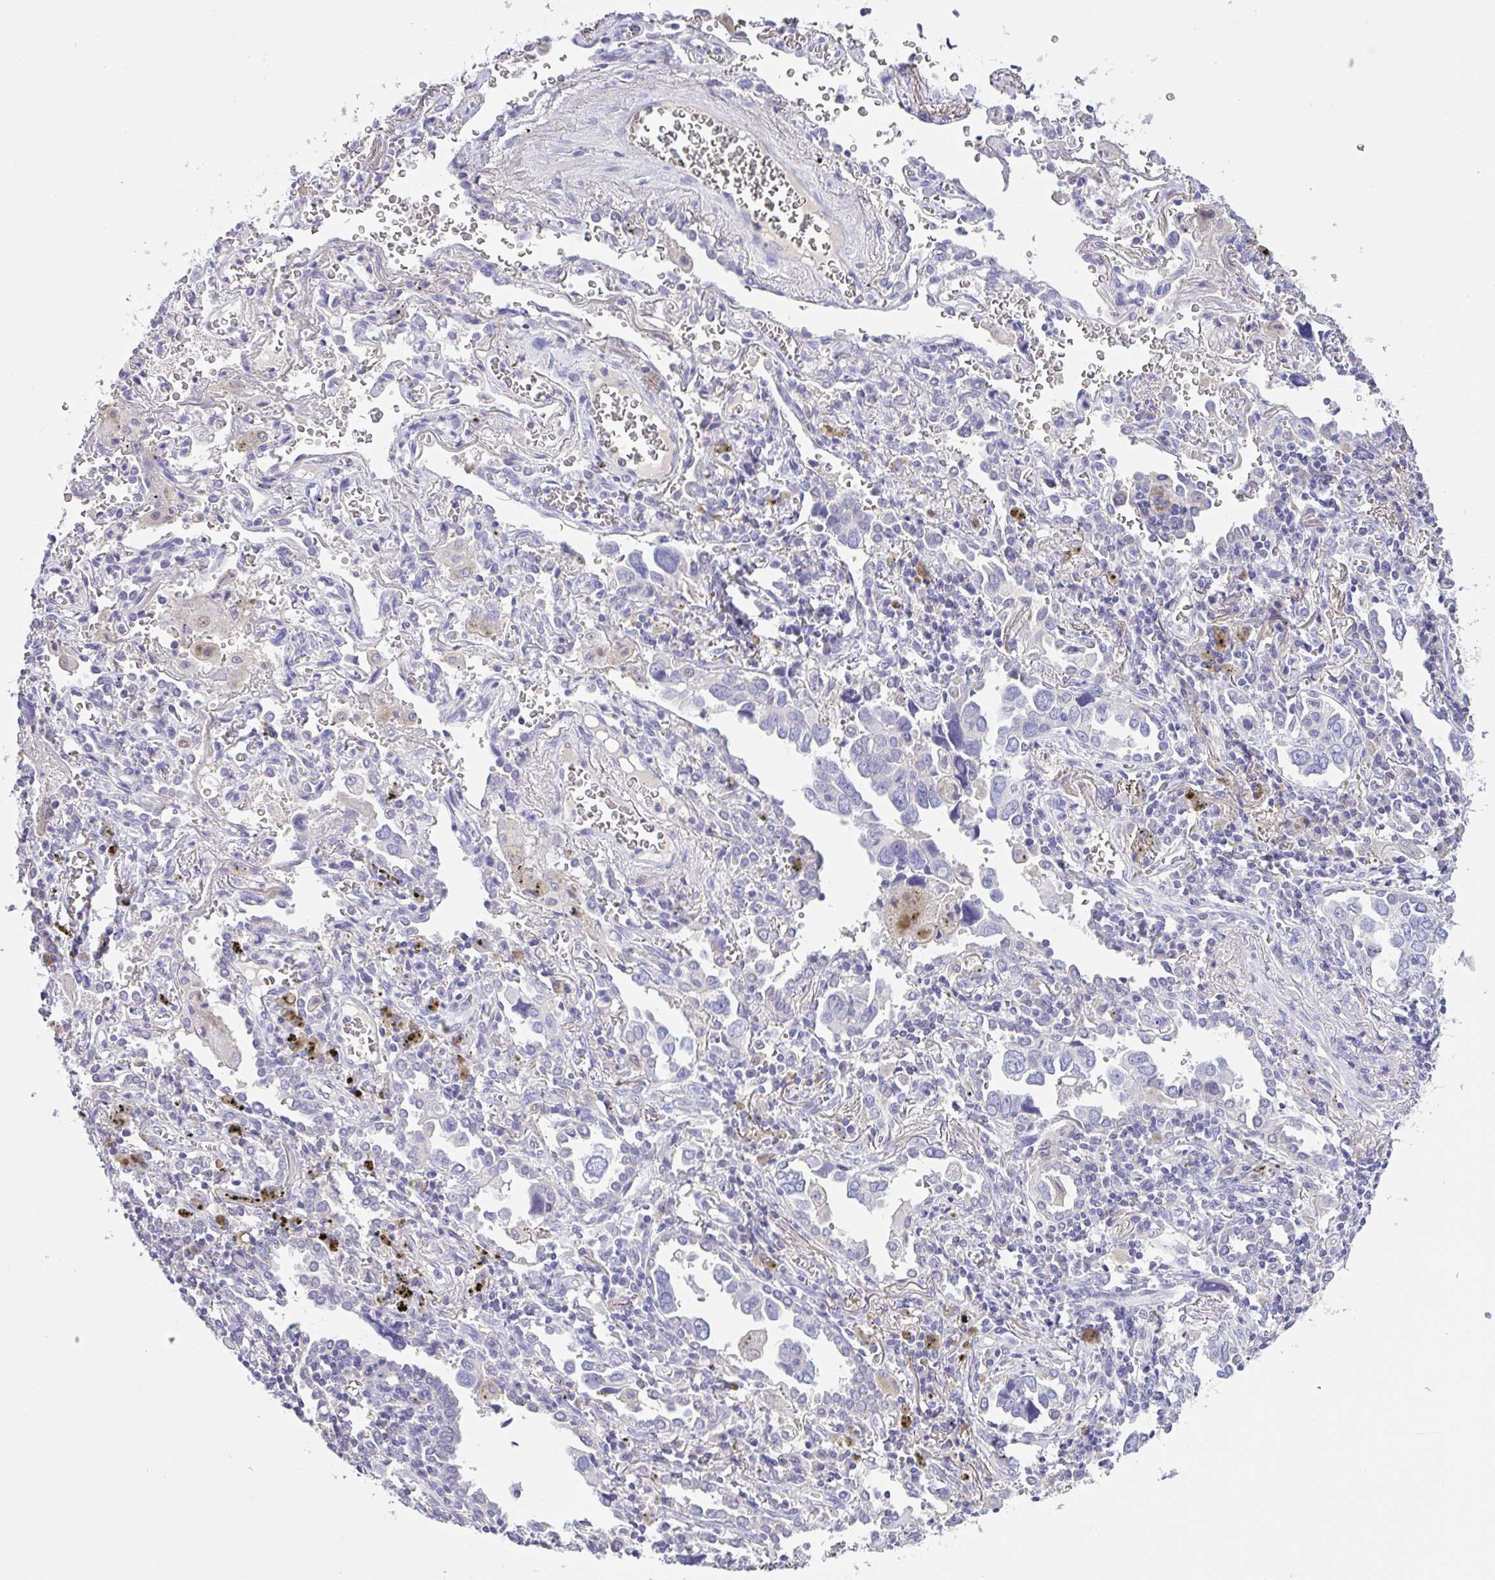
{"staining": {"intensity": "negative", "quantity": "none", "location": "none"}, "tissue": "lung cancer", "cell_type": "Tumor cells", "image_type": "cancer", "snomed": [{"axis": "morphology", "description": "Adenocarcinoma, NOS"}, {"axis": "topography", "description": "Lung"}], "caption": "The image exhibits no significant staining in tumor cells of adenocarcinoma (lung).", "gene": "CA10", "patient": {"sex": "male", "age": 76}}